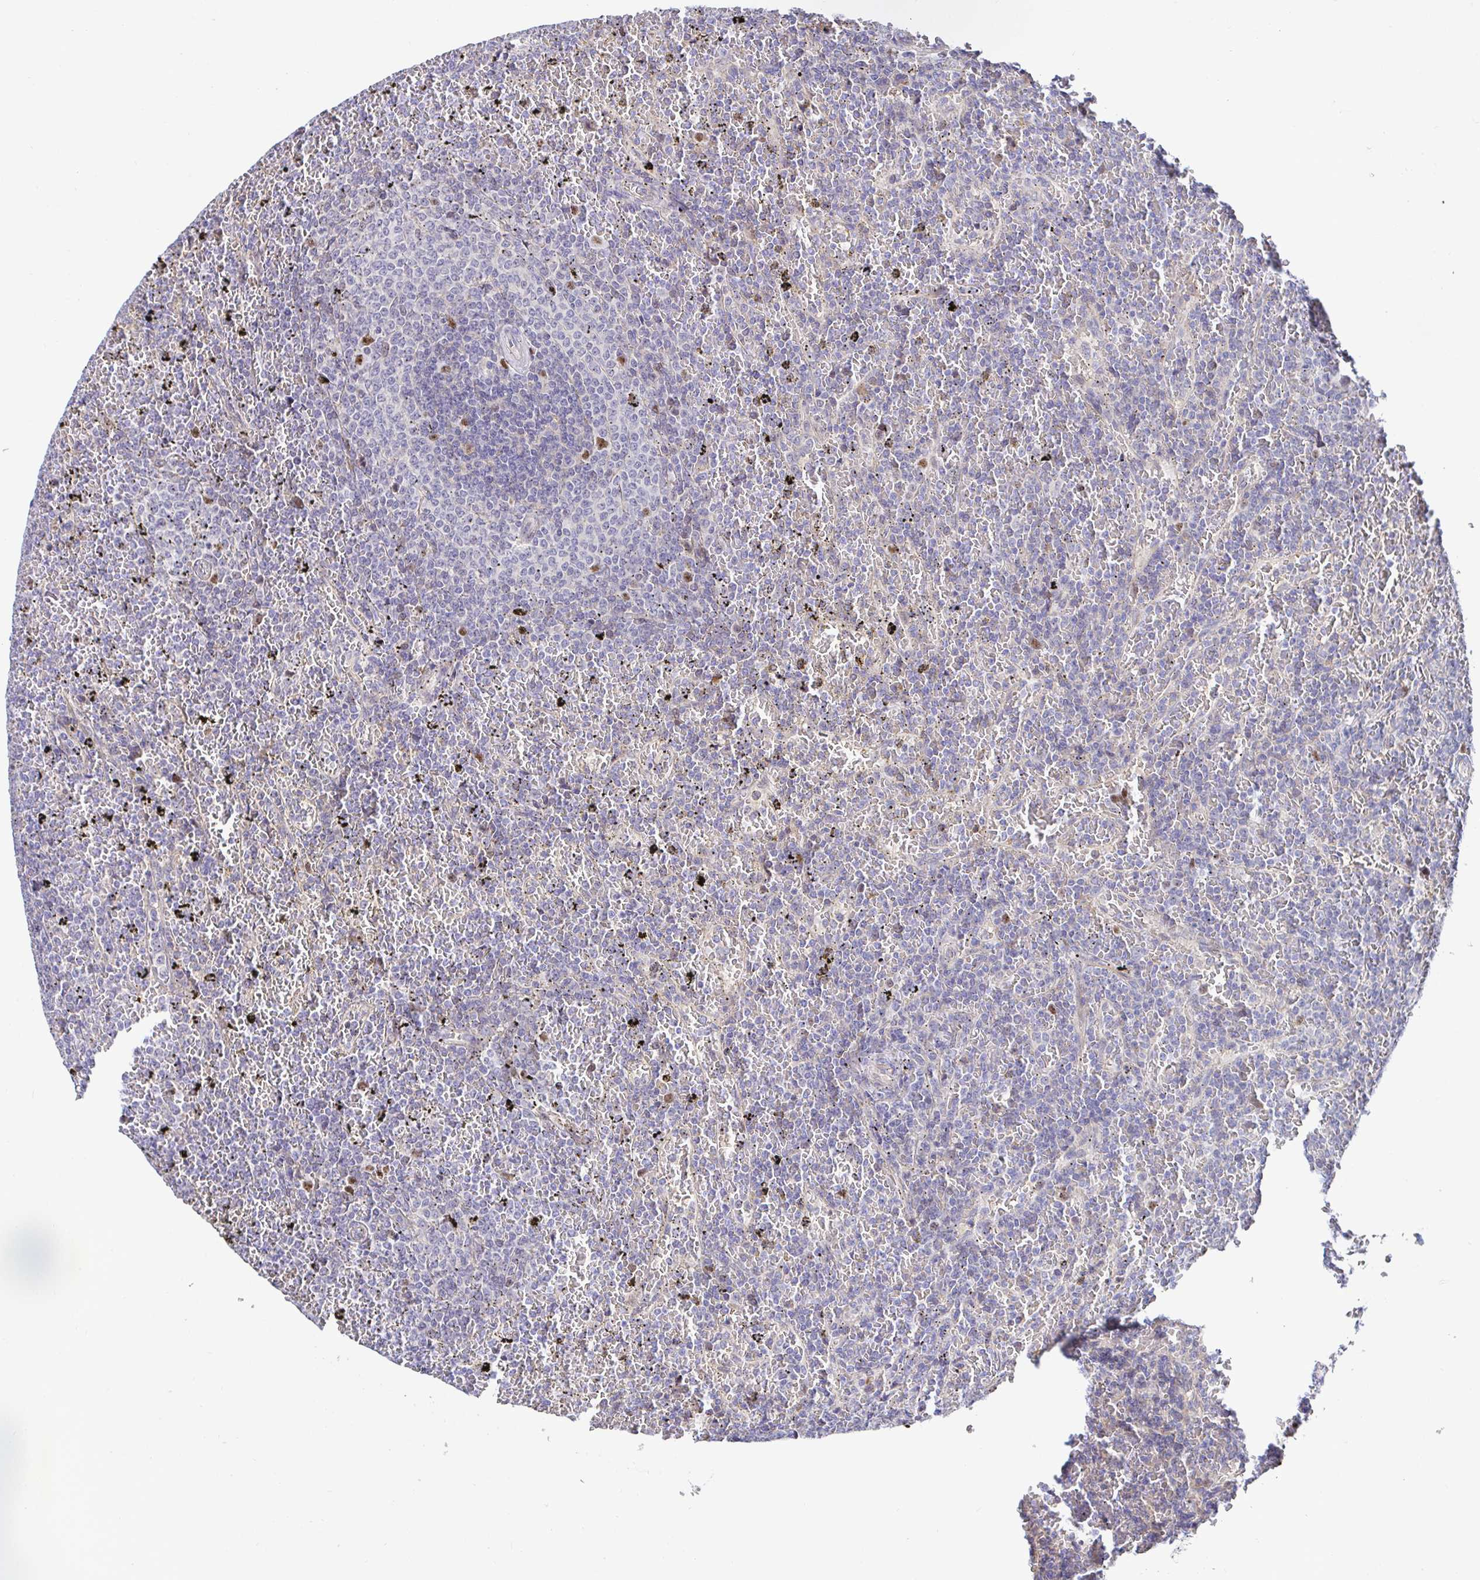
{"staining": {"intensity": "negative", "quantity": "none", "location": "none"}, "tissue": "lymphoma", "cell_type": "Tumor cells", "image_type": "cancer", "snomed": [{"axis": "morphology", "description": "Malignant lymphoma, non-Hodgkin's type, Low grade"}, {"axis": "topography", "description": "Spleen"}], "caption": "Immunohistochemical staining of lymphoma exhibits no significant staining in tumor cells. The staining was performed using DAB to visualize the protein expression in brown, while the nuclei were stained in blue with hematoxylin (Magnification: 20x).", "gene": "TIMELESS", "patient": {"sex": "female", "age": 77}}